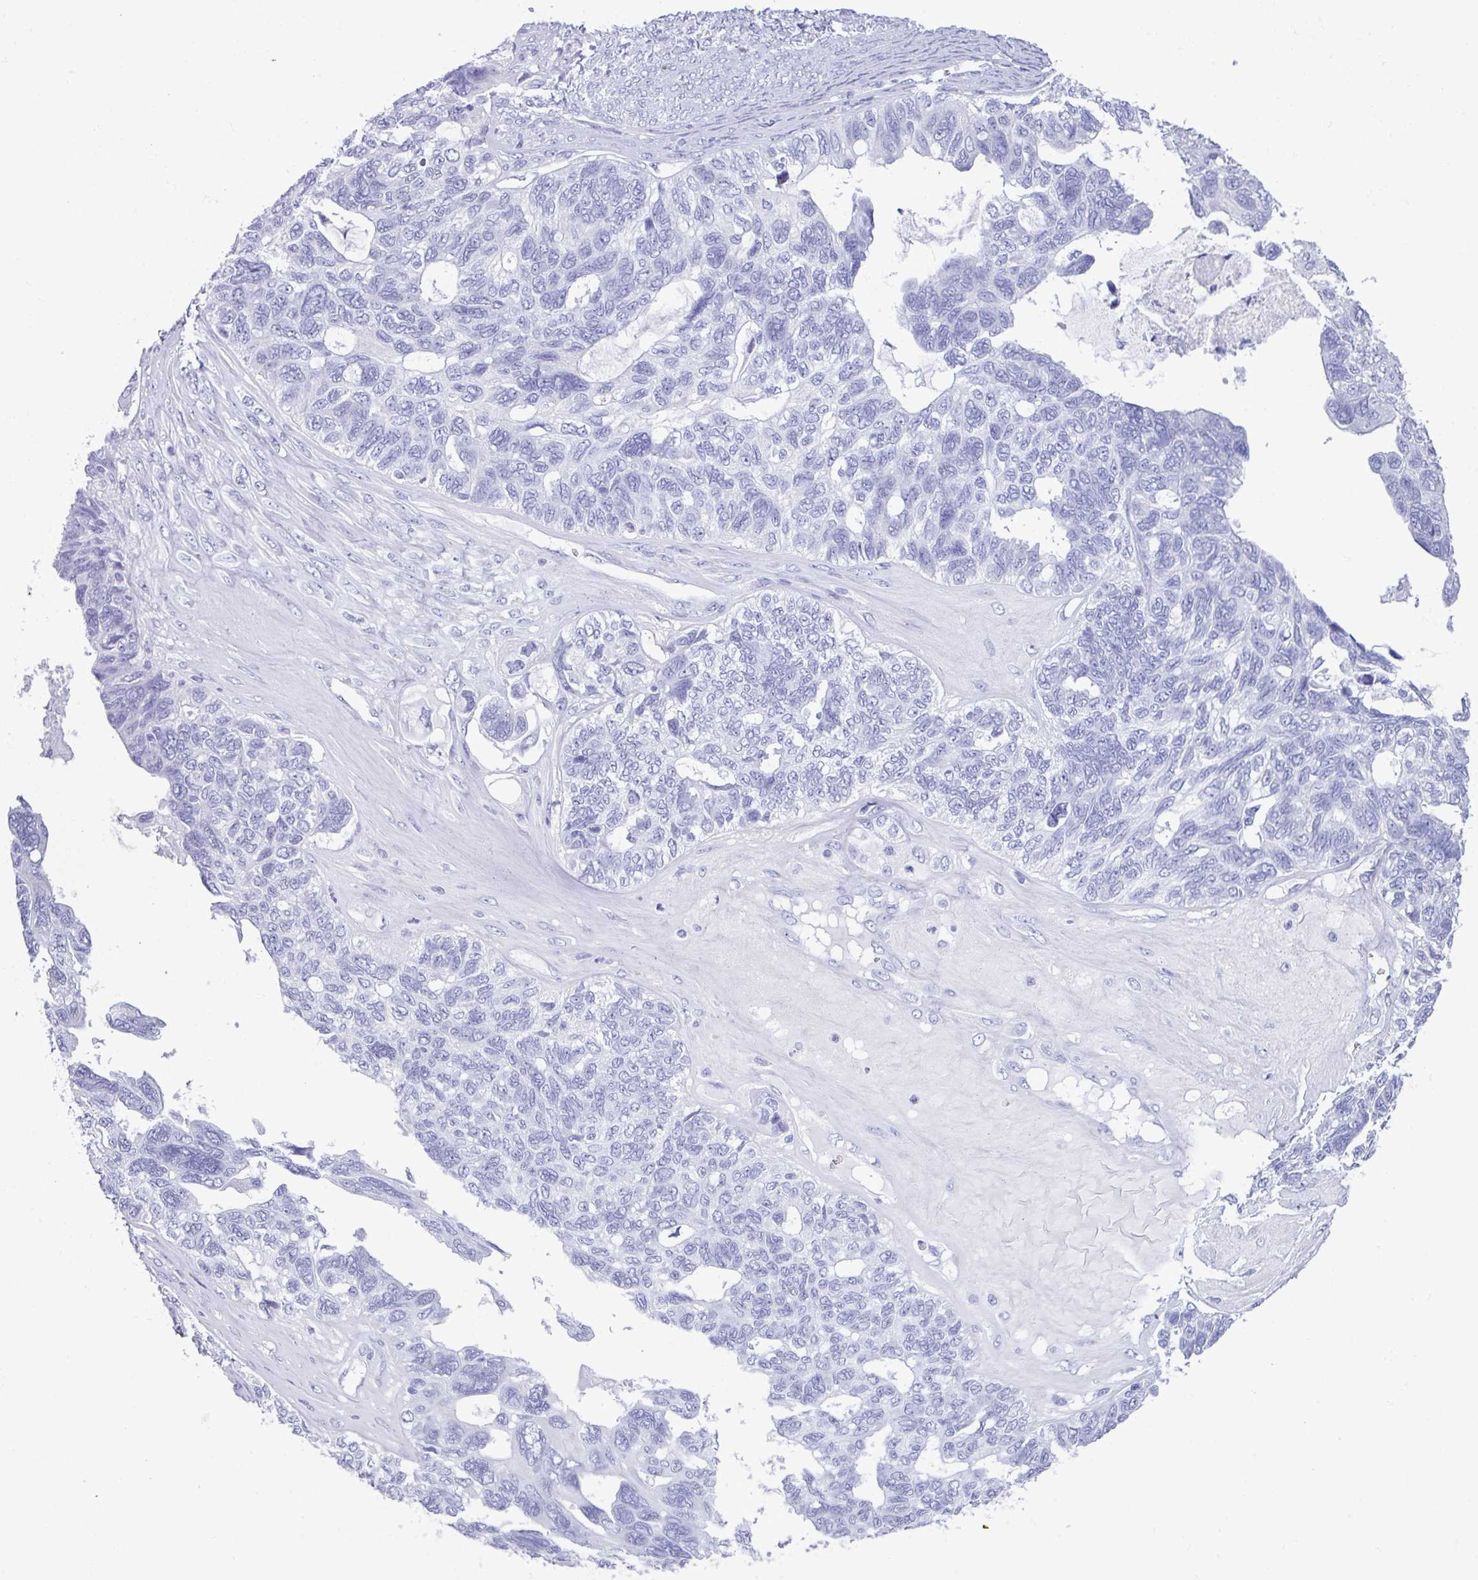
{"staining": {"intensity": "negative", "quantity": "none", "location": "none"}, "tissue": "ovarian cancer", "cell_type": "Tumor cells", "image_type": "cancer", "snomed": [{"axis": "morphology", "description": "Cystadenocarcinoma, serous, NOS"}, {"axis": "topography", "description": "Ovary"}], "caption": "High power microscopy photomicrograph of an immunohistochemistry image of ovarian cancer (serous cystadenocarcinoma), revealing no significant expression in tumor cells. Brightfield microscopy of immunohistochemistry (IHC) stained with DAB (3,3'-diaminobenzidine) (brown) and hematoxylin (blue), captured at high magnification.", "gene": "STIMATE", "patient": {"sex": "female", "age": 79}}